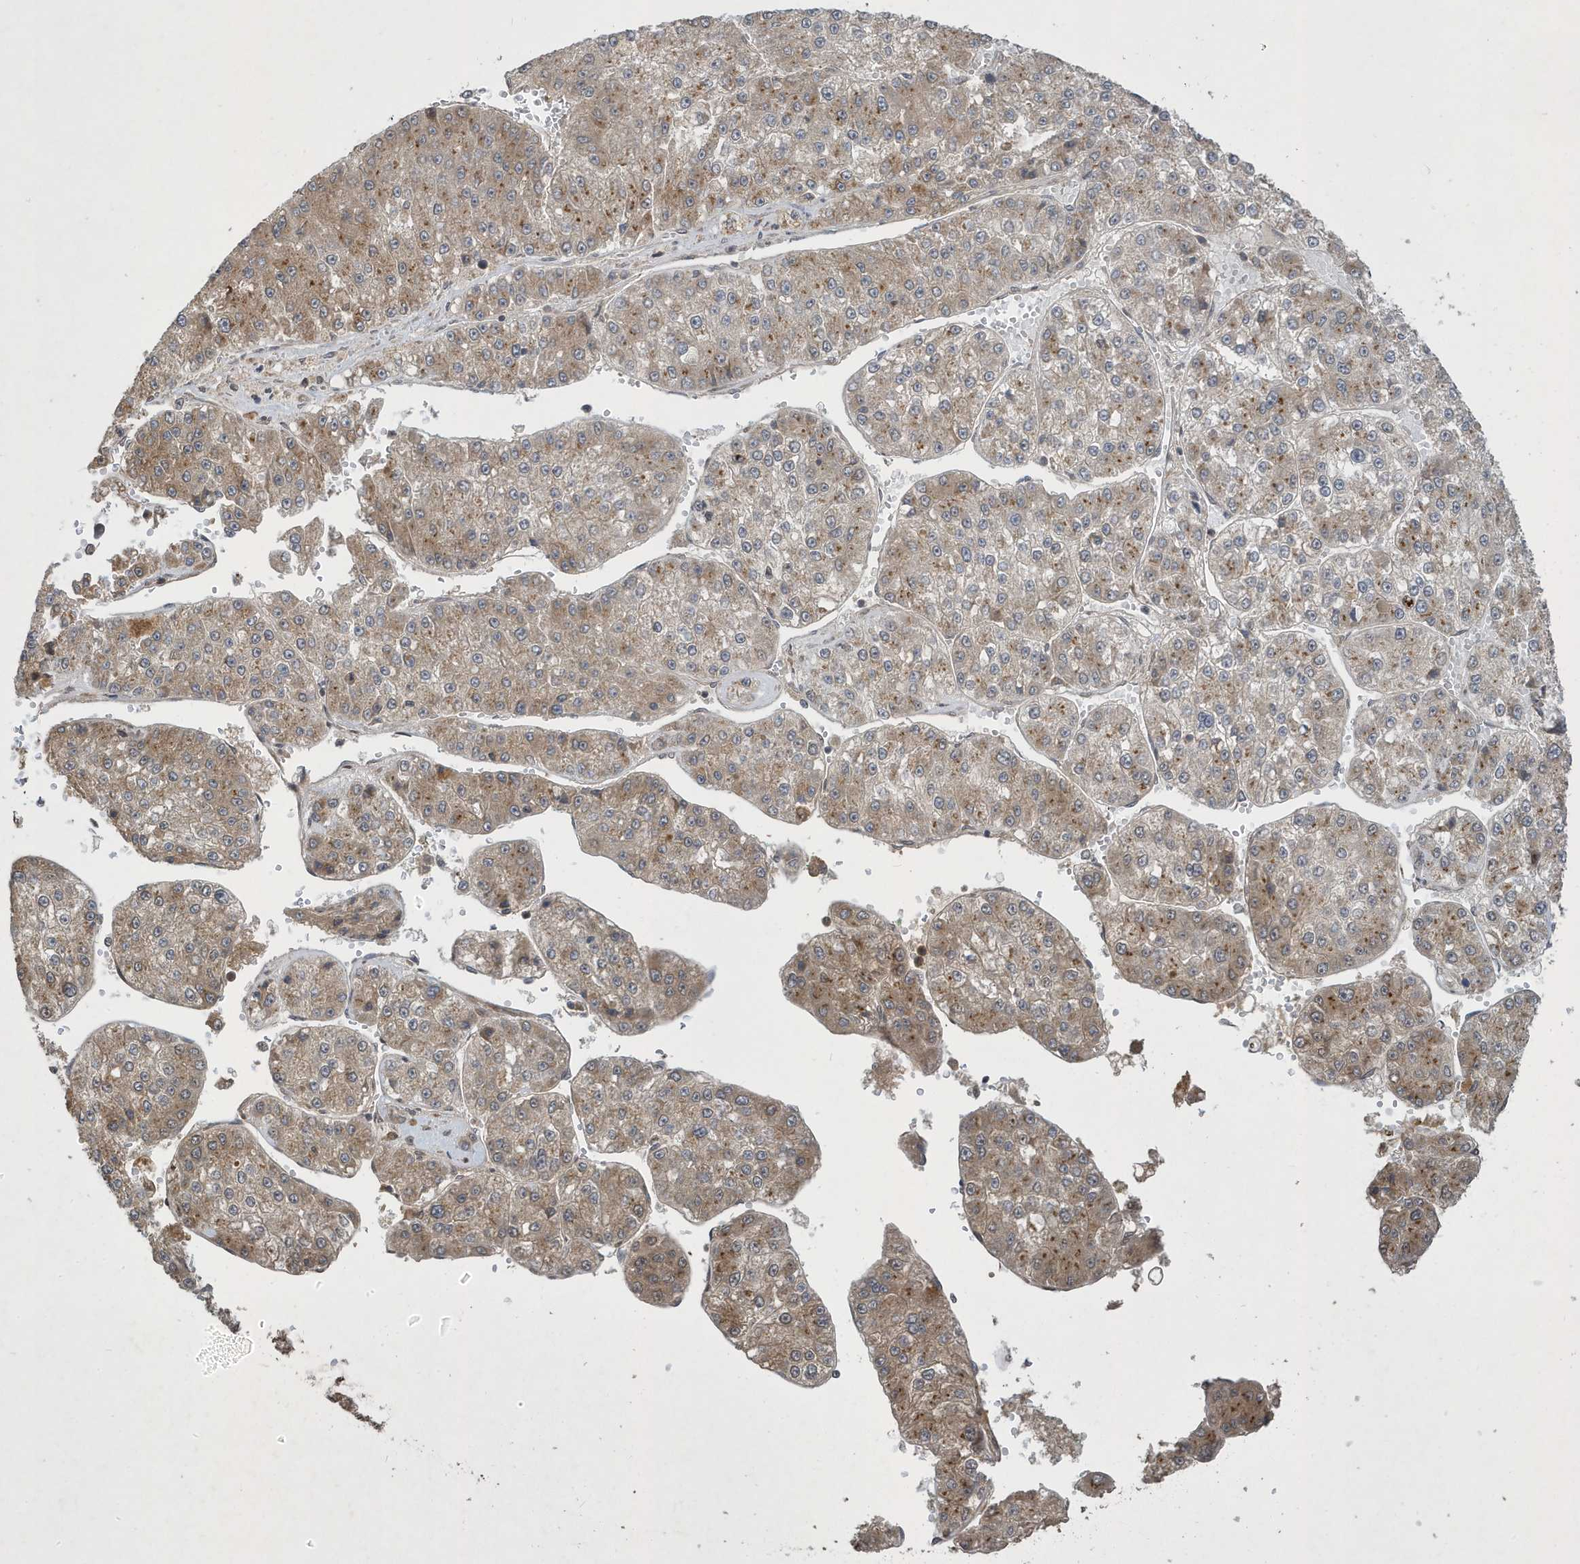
{"staining": {"intensity": "weak", "quantity": ">75%", "location": "cytoplasmic/membranous"}, "tissue": "liver cancer", "cell_type": "Tumor cells", "image_type": "cancer", "snomed": [{"axis": "morphology", "description": "Carcinoma, Hepatocellular, NOS"}, {"axis": "topography", "description": "Liver"}], "caption": "Liver hepatocellular carcinoma stained for a protein (brown) shows weak cytoplasmic/membranous positive positivity in about >75% of tumor cells.", "gene": "STX10", "patient": {"sex": "female", "age": 73}}